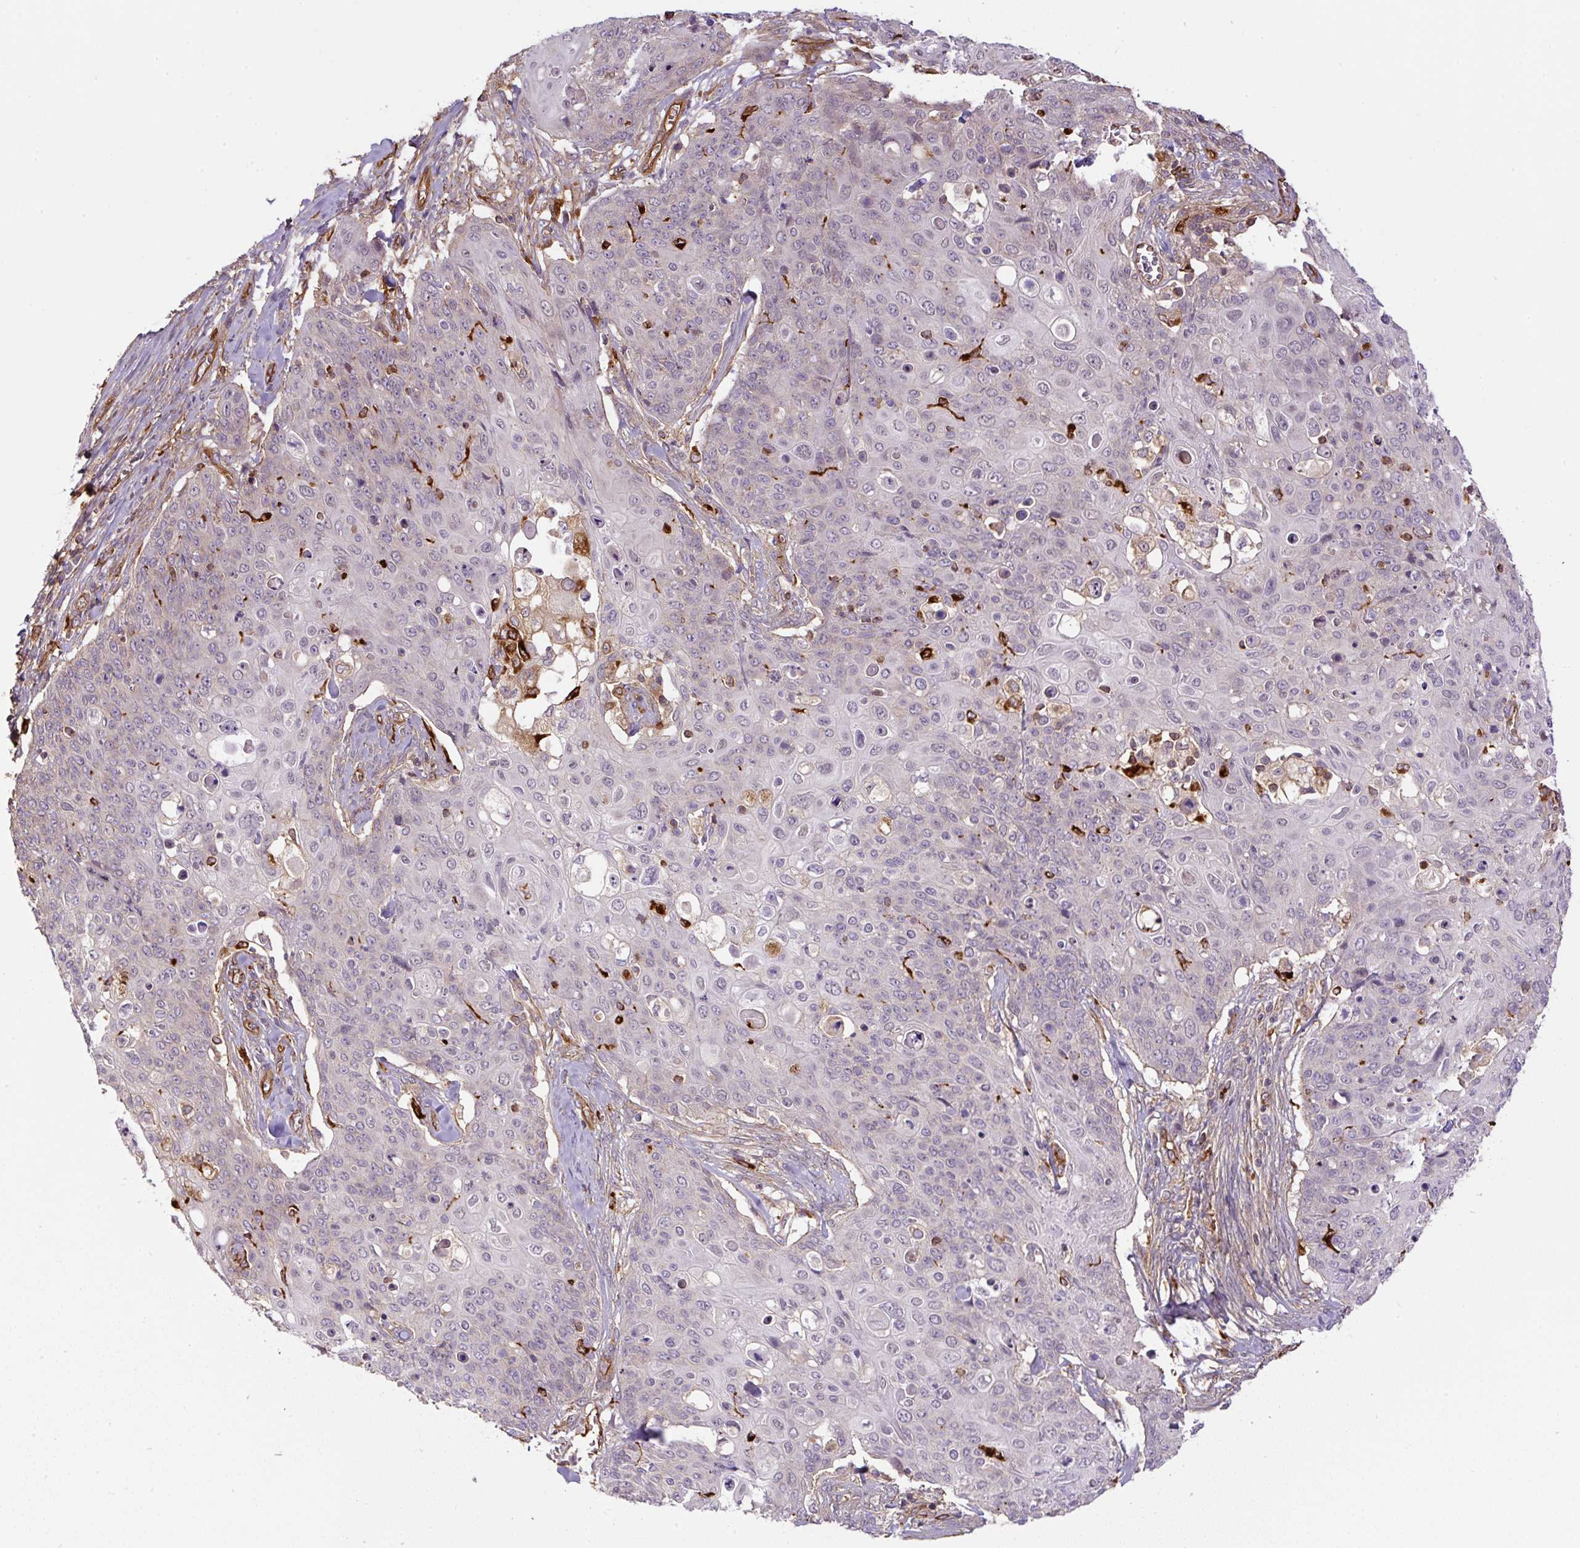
{"staining": {"intensity": "negative", "quantity": "none", "location": "none"}, "tissue": "skin cancer", "cell_type": "Tumor cells", "image_type": "cancer", "snomed": [{"axis": "morphology", "description": "Squamous cell carcinoma, NOS"}, {"axis": "topography", "description": "Skin"}, {"axis": "topography", "description": "Vulva"}], "caption": "DAB (3,3'-diaminobenzidine) immunohistochemical staining of skin squamous cell carcinoma exhibits no significant positivity in tumor cells.", "gene": "B3GALT5", "patient": {"sex": "female", "age": 85}}